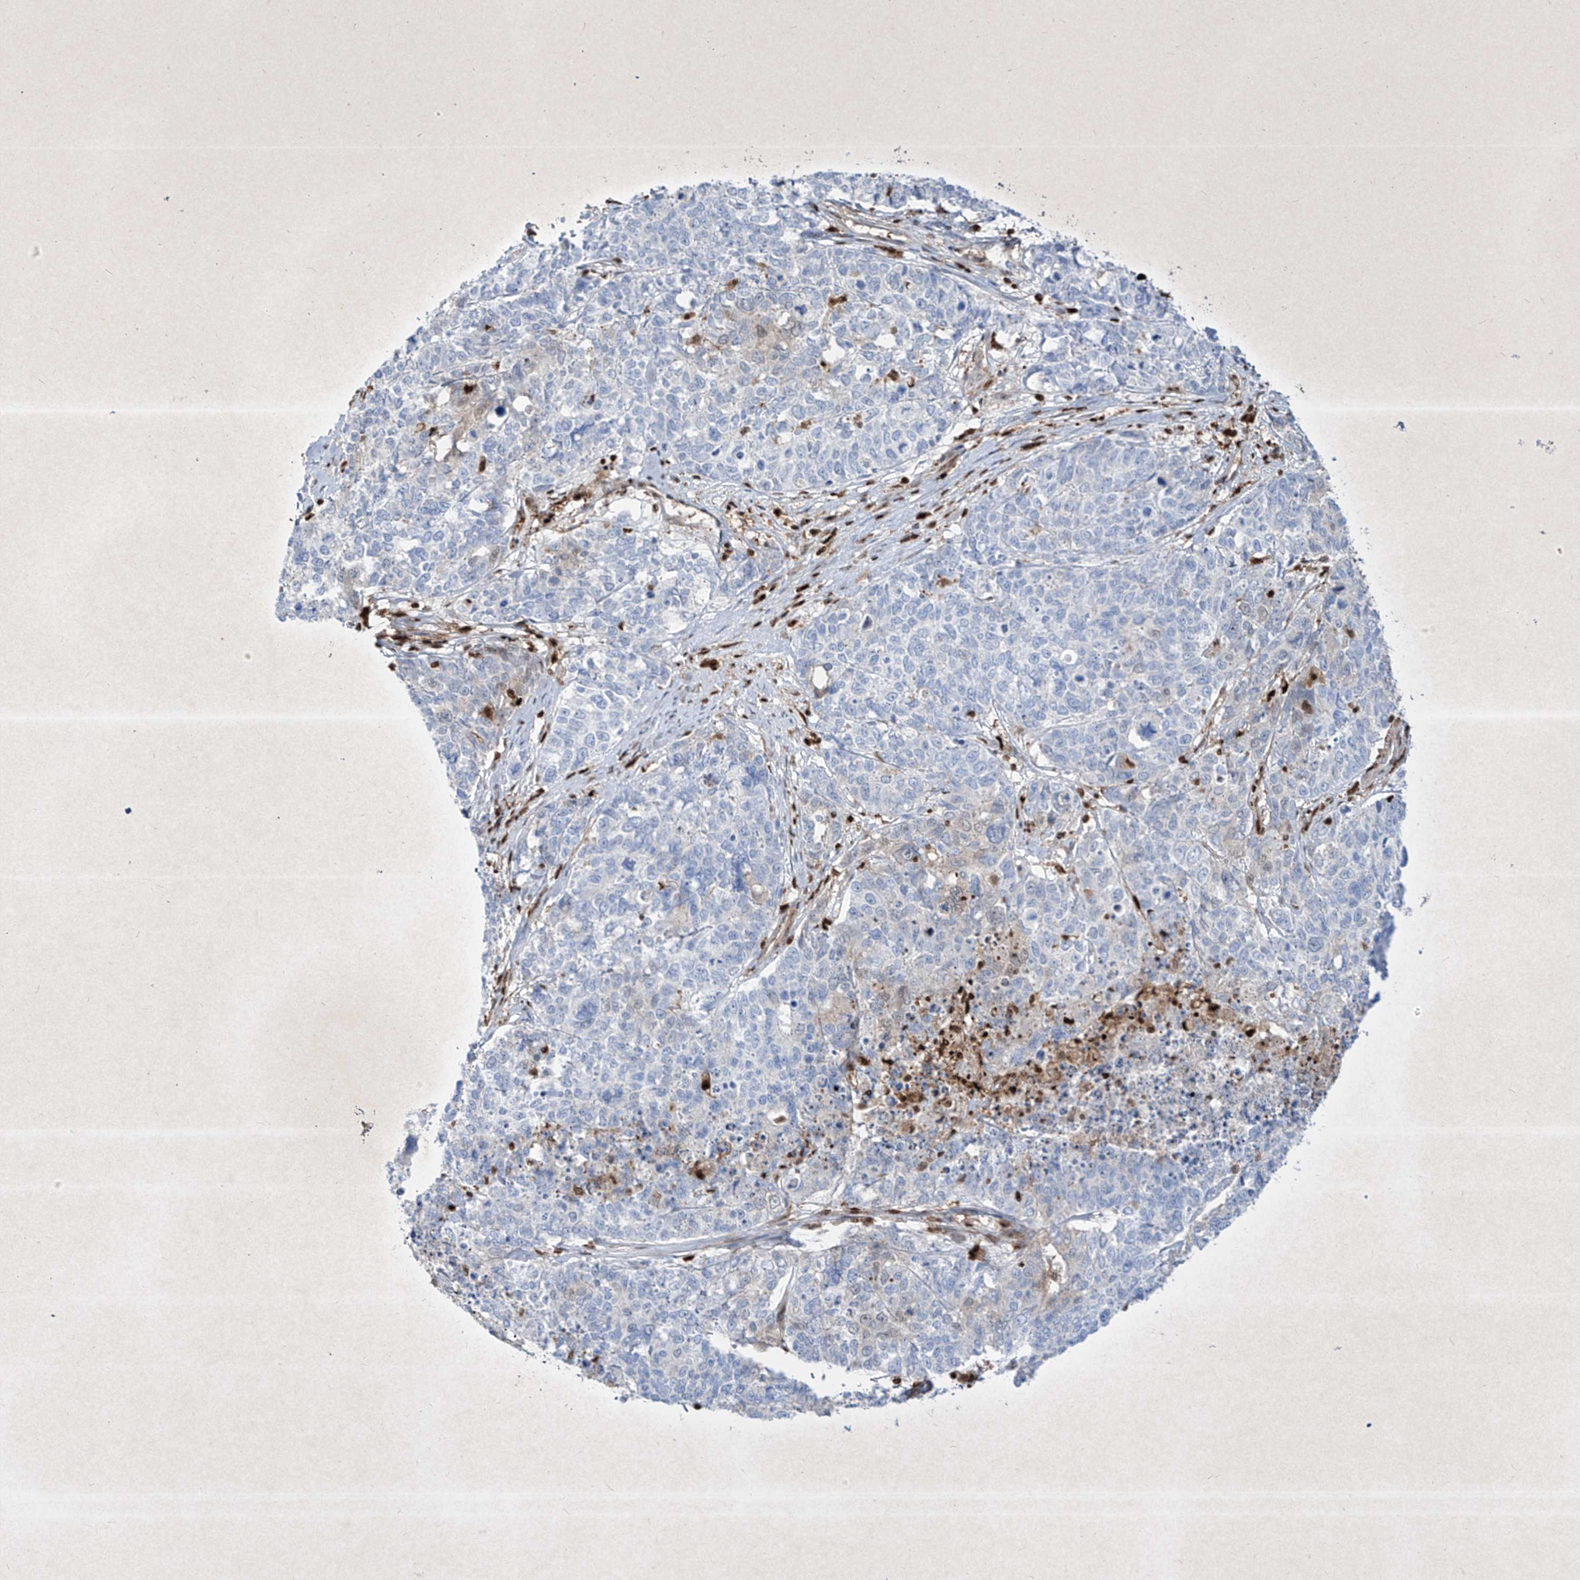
{"staining": {"intensity": "negative", "quantity": "none", "location": "none"}, "tissue": "cervical cancer", "cell_type": "Tumor cells", "image_type": "cancer", "snomed": [{"axis": "morphology", "description": "Squamous cell carcinoma, NOS"}, {"axis": "topography", "description": "Cervix"}], "caption": "High magnification brightfield microscopy of cervical cancer (squamous cell carcinoma) stained with DAB (3,3'-diaminobenzidine) (brown) and counterstained with hematoxylin (blue): tumor cells show no significant staining.", "gene": "PSMB10", "patient": {"sex": "female", "age": 63}}